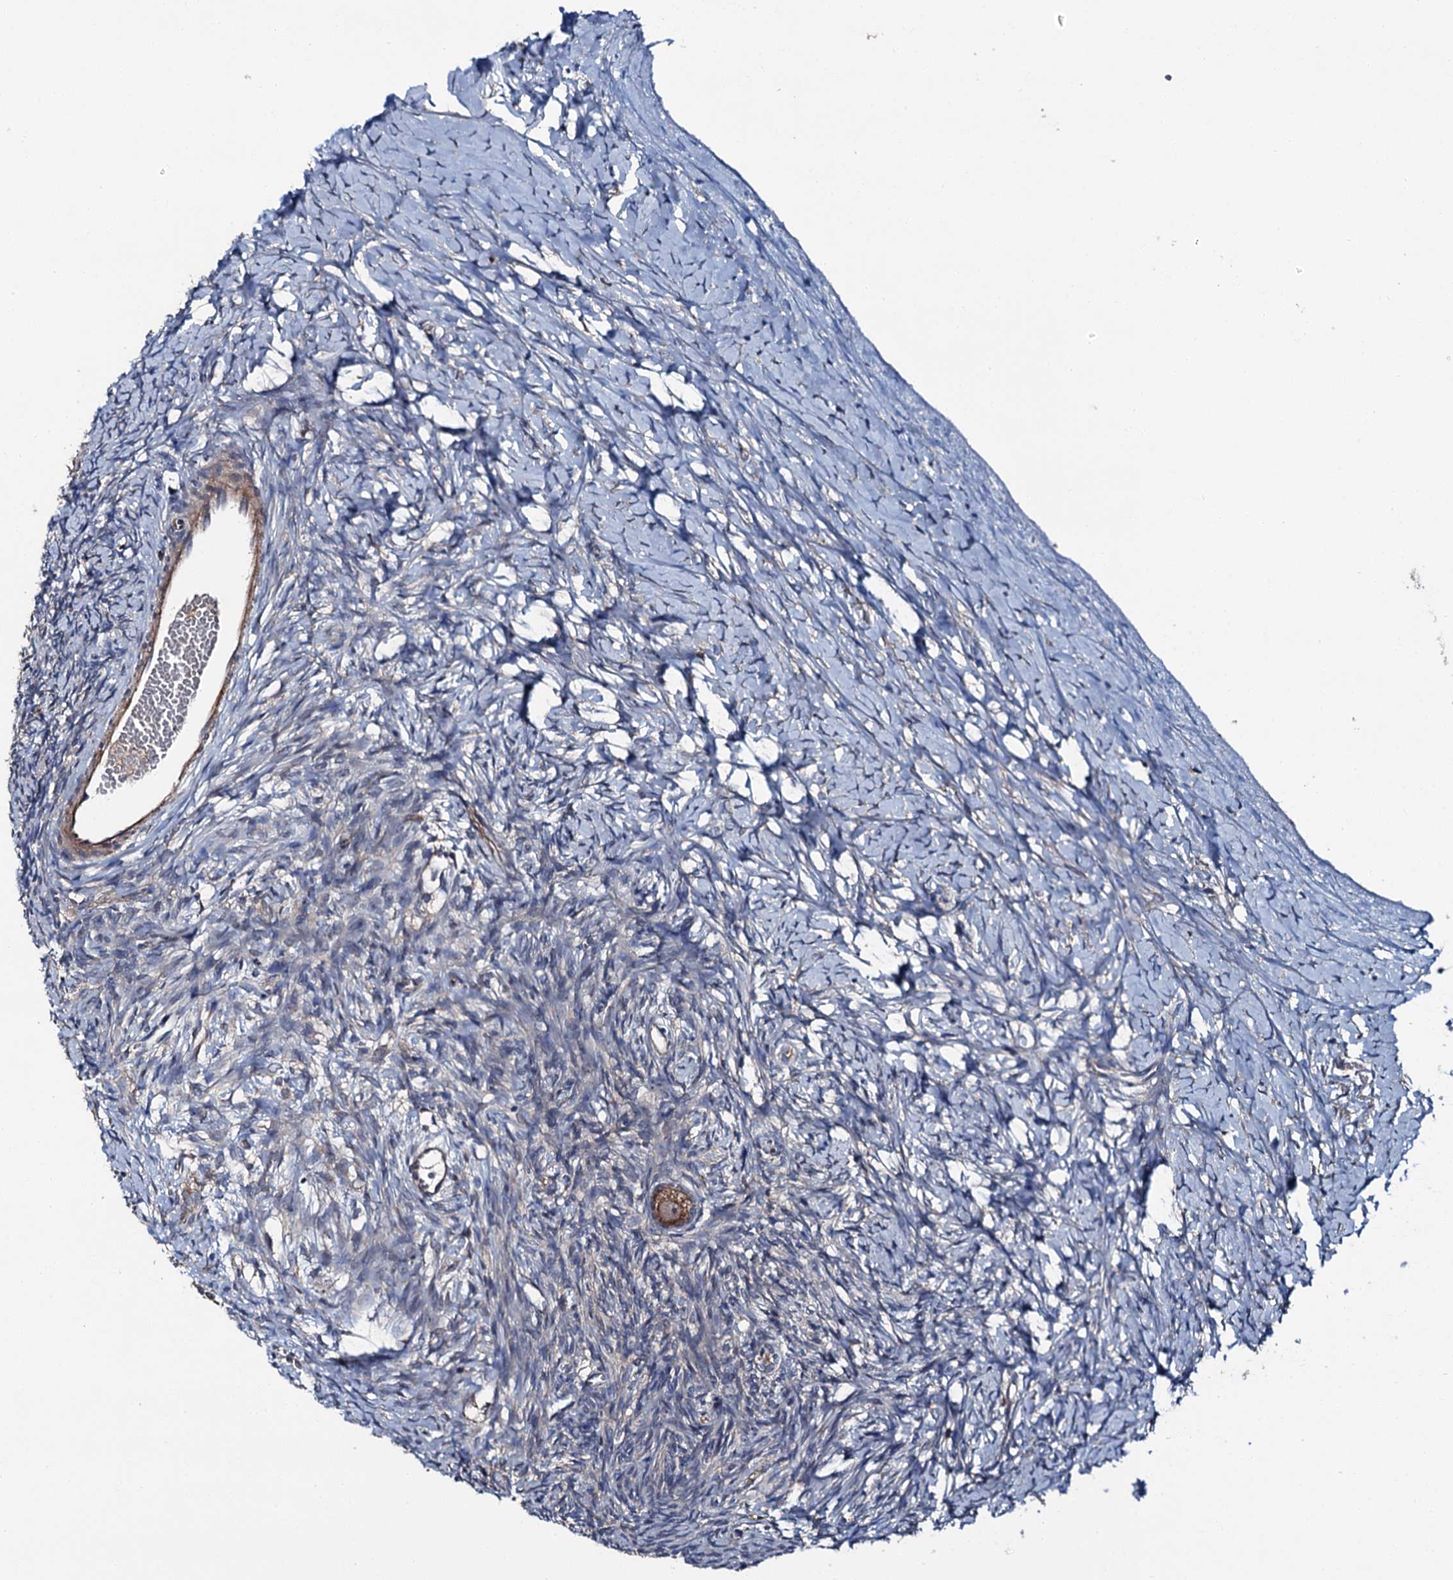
{"staining": {"intensity": "moderate", "quantity": ">75%", "location": "cytoplasmic/membranous"}, "tissue": "ovary", "cell_type": "Follicle cells", "image_type": "normal", "snomed": [{"axis": "morphology", "description": "Normal tissue, NOS"}, {"axis": "morphology", "description": "Developmental malformation"}, {"axis": "topography", "description": "Ovary"}], "caption": "A histopathology image of human ovary stained for a protein demonstrates moderate cytoplasmic/membranous brown staining in follicle cells. The protein of interest is shown in brown color, while the nuclei are stained blue.", "gene": "SLC22A25", "patient": {"sex": "female", "age": 39}}